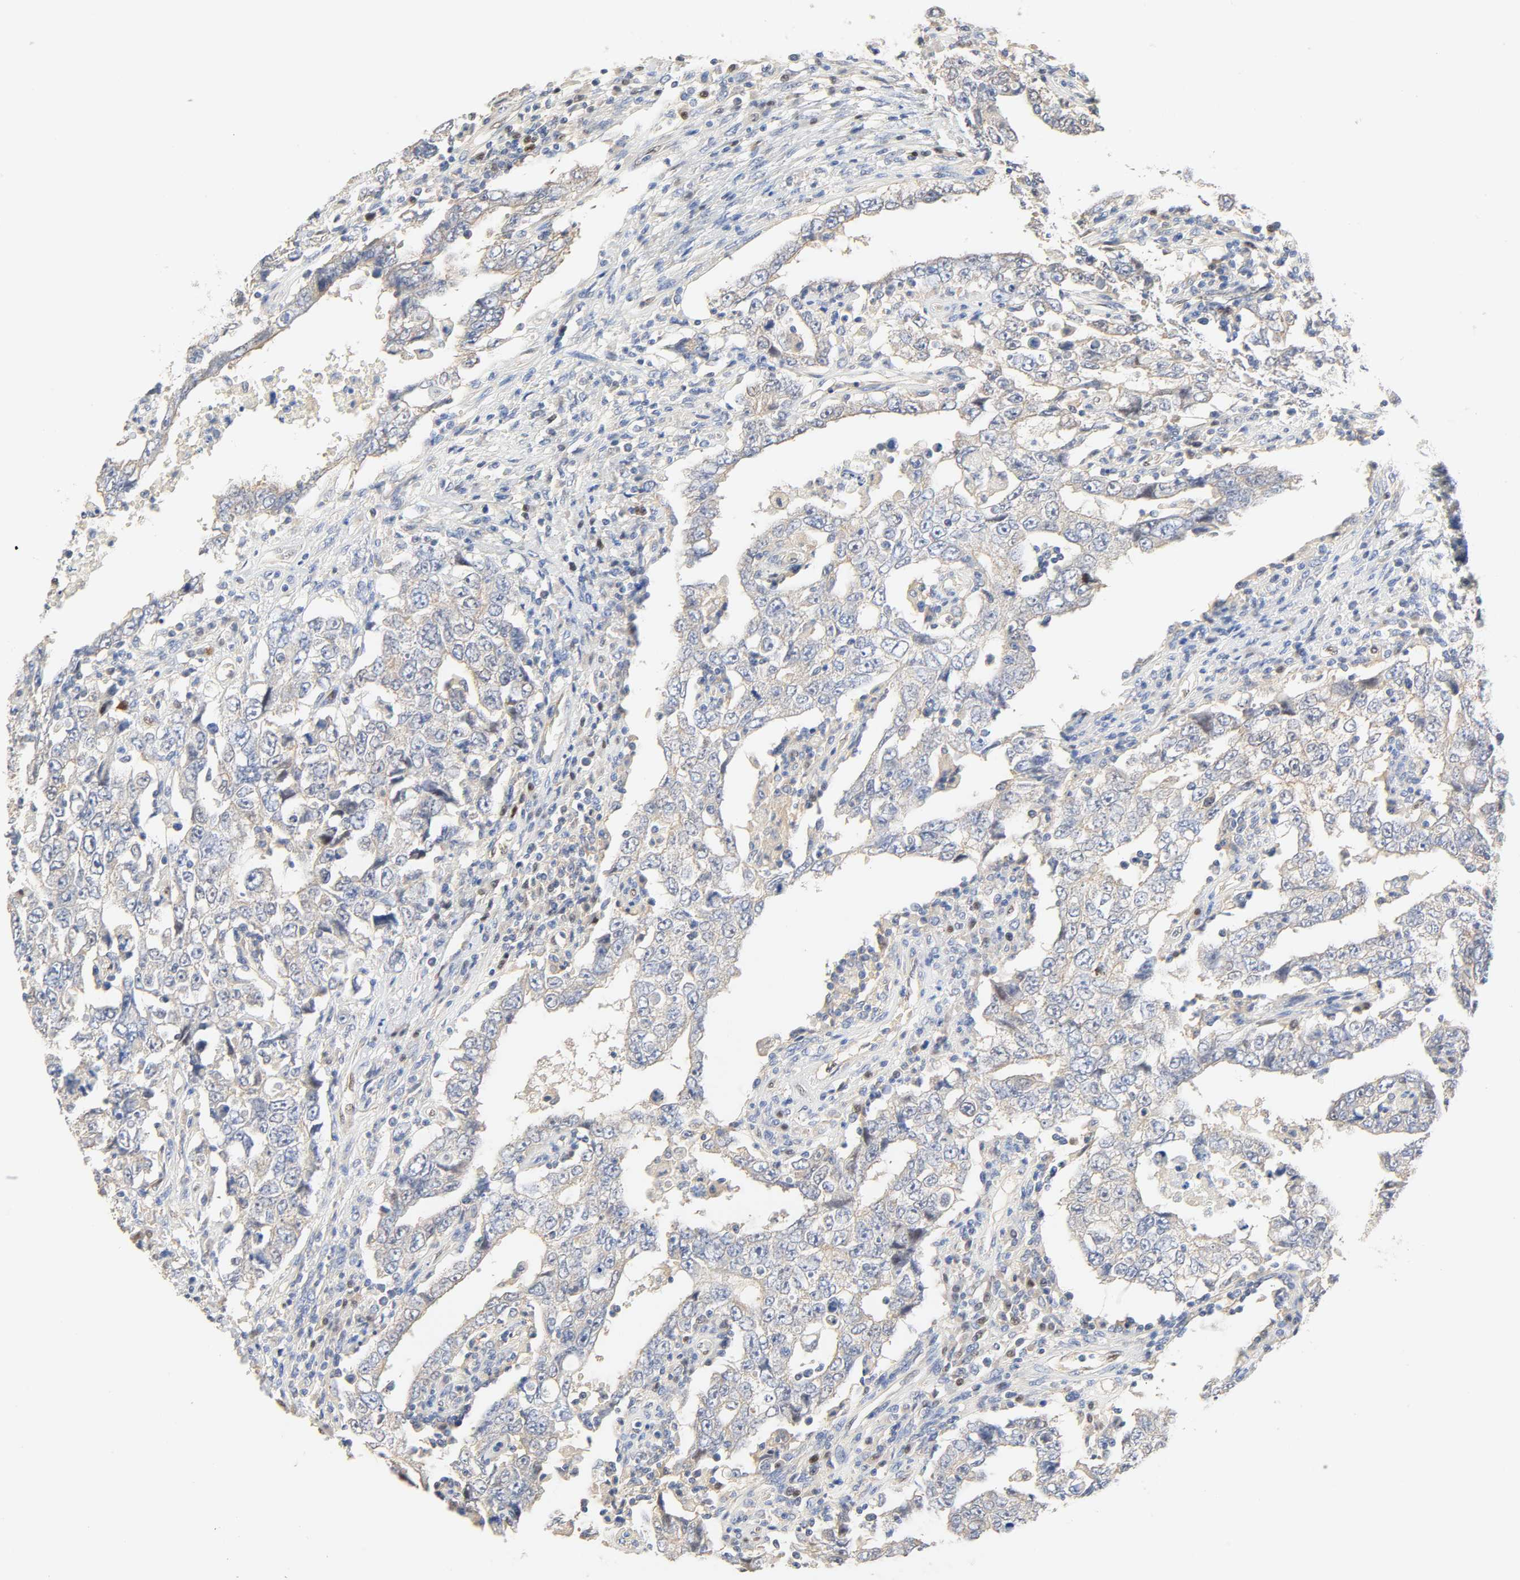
{"staining": {"intensity": "negative", "quantity": "none", "location": "none"}, "tissue": "testis cancer", "cell_type": "Tumor cells", "image_type": "cancer", "snomed": [{"axis": "morphology", "description": "Carcinoma, Embryonal, NOS"}, {"axis": "topography", "description": "Testis"}], "caption": "This is an immunohistochemistry (IHC) histopathology image of human embryonal carcinoma (testis). There is no staining in tumor cells.", "gene": "BORCS8-MEF2B", "patient": {"sex": "male", "age": 26}}